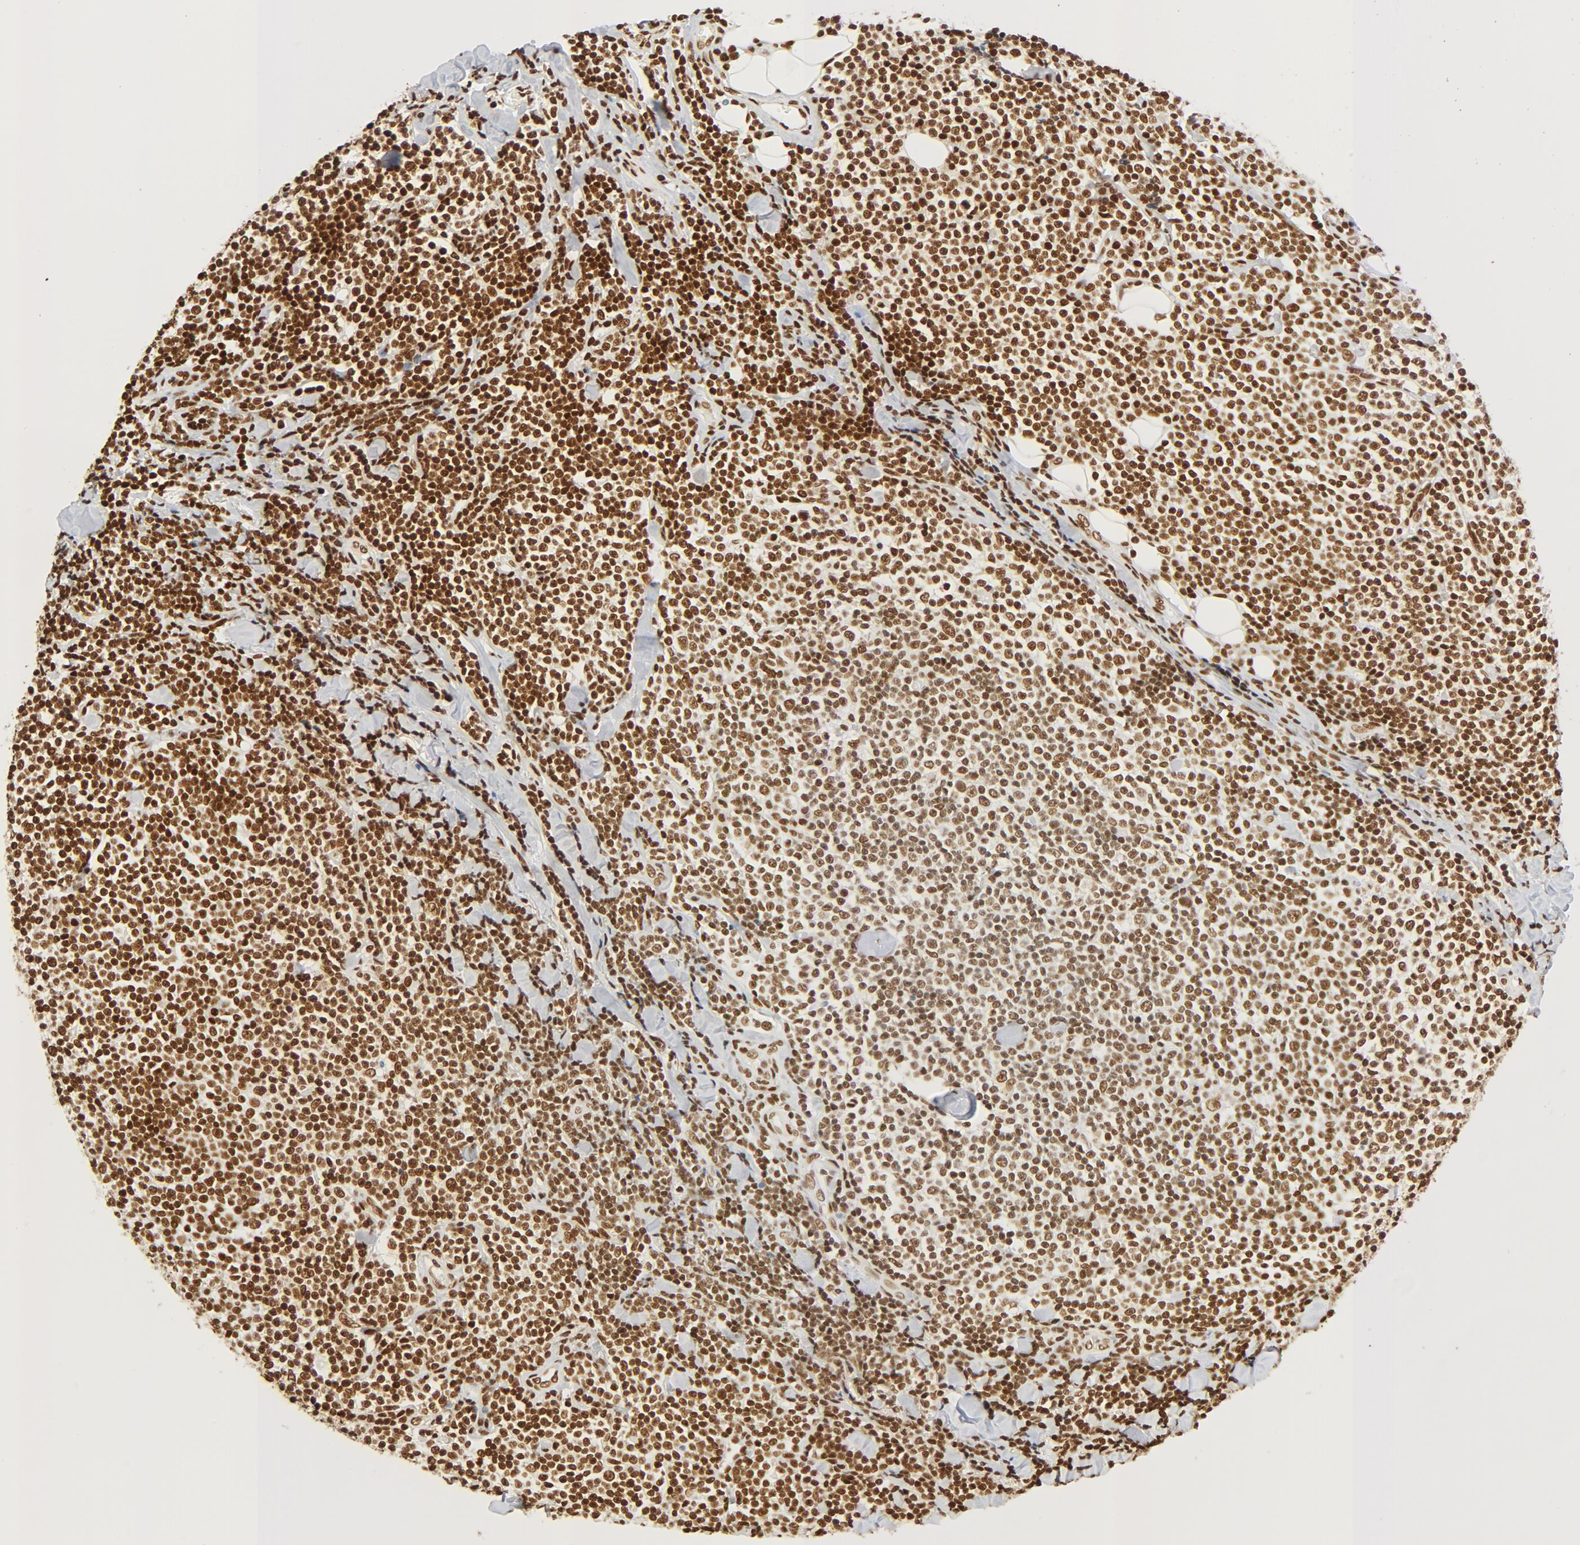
{"staining": {"intensity": "strong", "quantity": ">75%", "location": "nuclear"}, "tissue": "lymphoma", "cell_type": "Tumor cells", "image_type": "cancer", "snomed": [{"axis": "morphology", "description": "Malignant lymphoma, non-Hodgkin's type, Low grade"}, {"axis": "topography", "description": "Soft tissue"}], "caption": "Human malignant lymphoma, non-Hodgkin's type (low-grade) stained with a brown dye exhibits strong nuclear positive positivity in approximately >75% of tumor cells.", "gene": "CTBP1", "patient": {"sex": "male", "age": 92}}